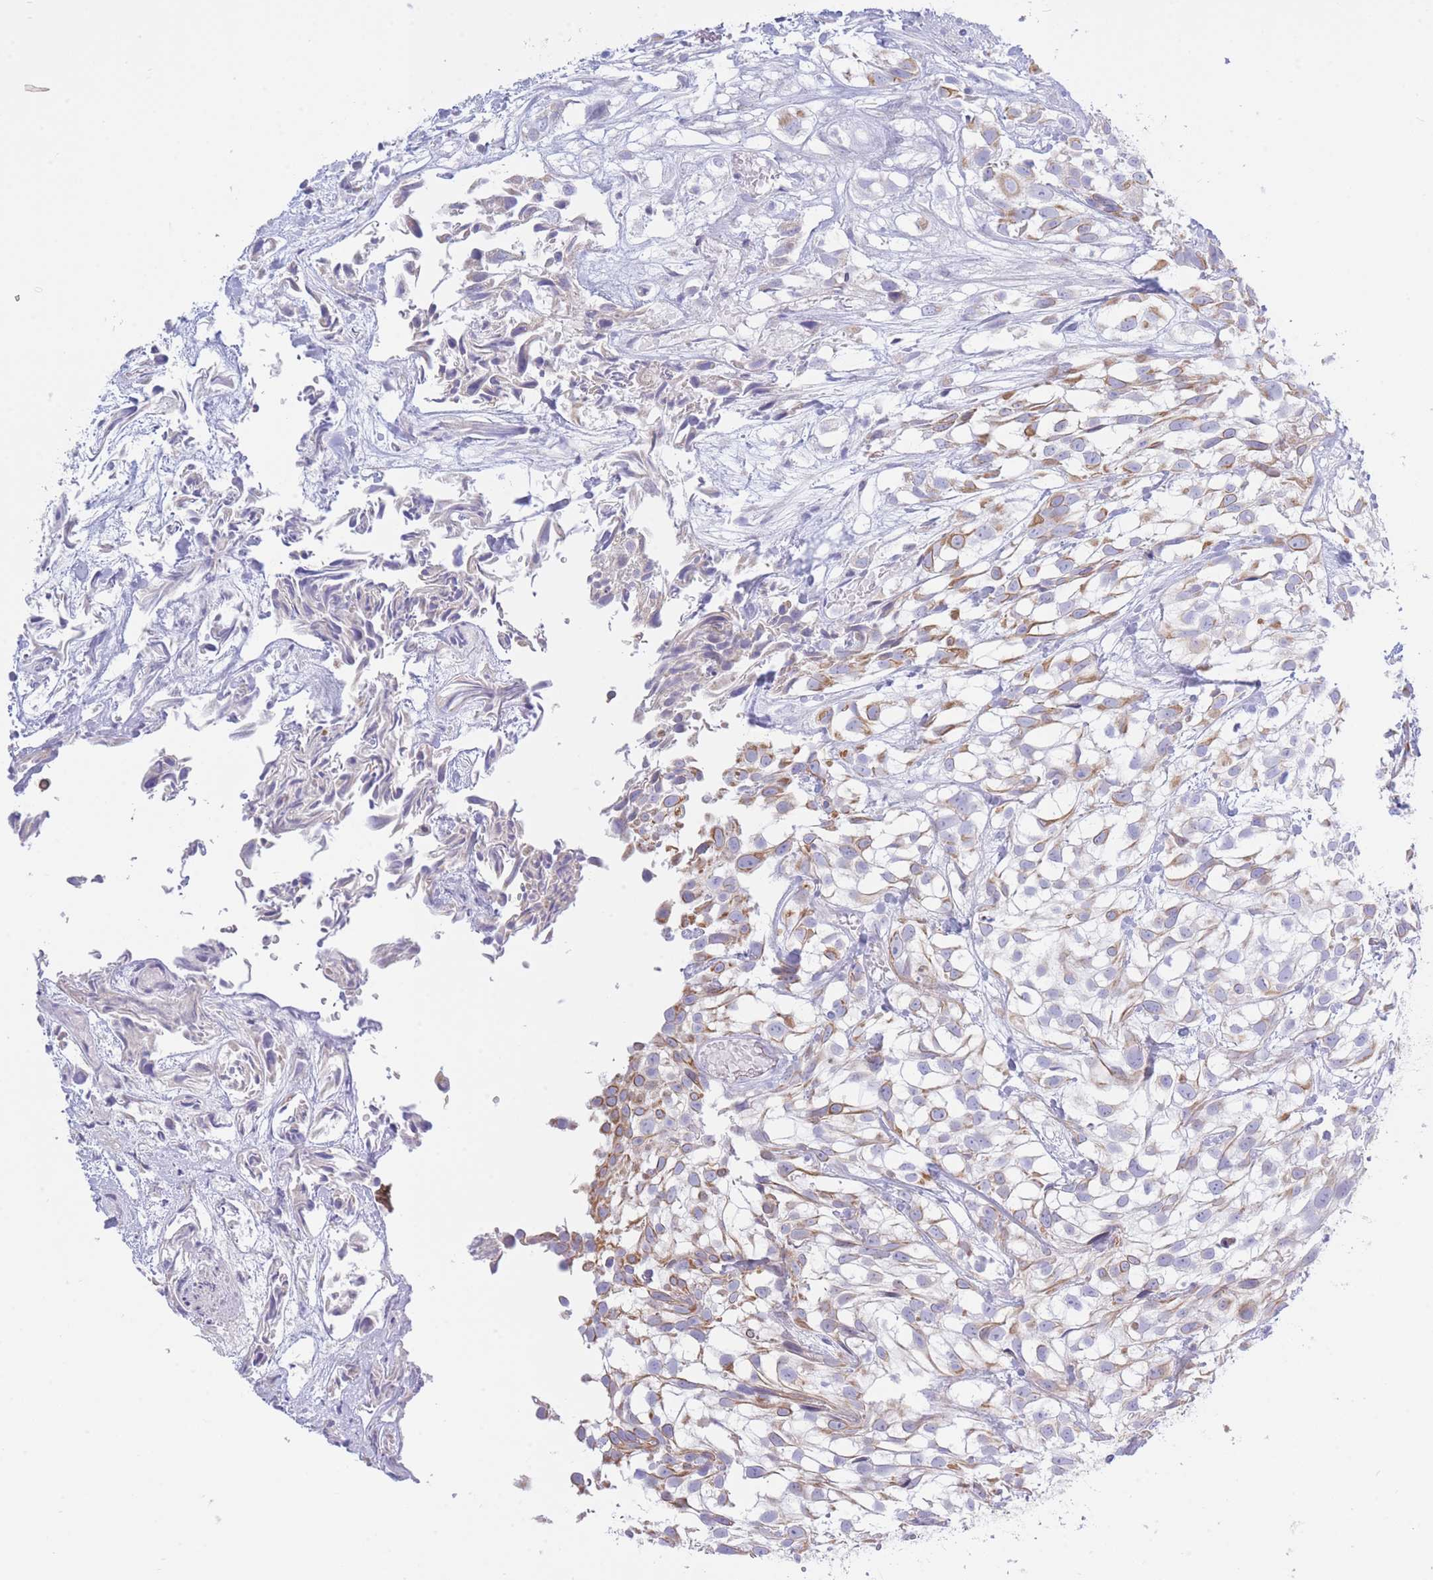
{"staining": {"intensity": "moderate", "quantity": "25%-75%", "location": "cytoplasmic/membranous"}, "tissue": "urothelial cancer", "cell_type": "Tumor cells", "image_type": "cancer", "snomed": [{"axis": "morphology", "description": "Urothelial carcinoma, High grade"}, {"axis": "topography", "description": "Urinary bladder"}], "caption": "Moderate cytoplasmic/membranous expression is appreciated in approximately 25%-75% of tumor cells in urothelial carcinoma (high-grade). (DAB IHC with brightfield microscopy, high magnification).", "gene": "NANP", "patient": {"sex": "male", "age": 56}}